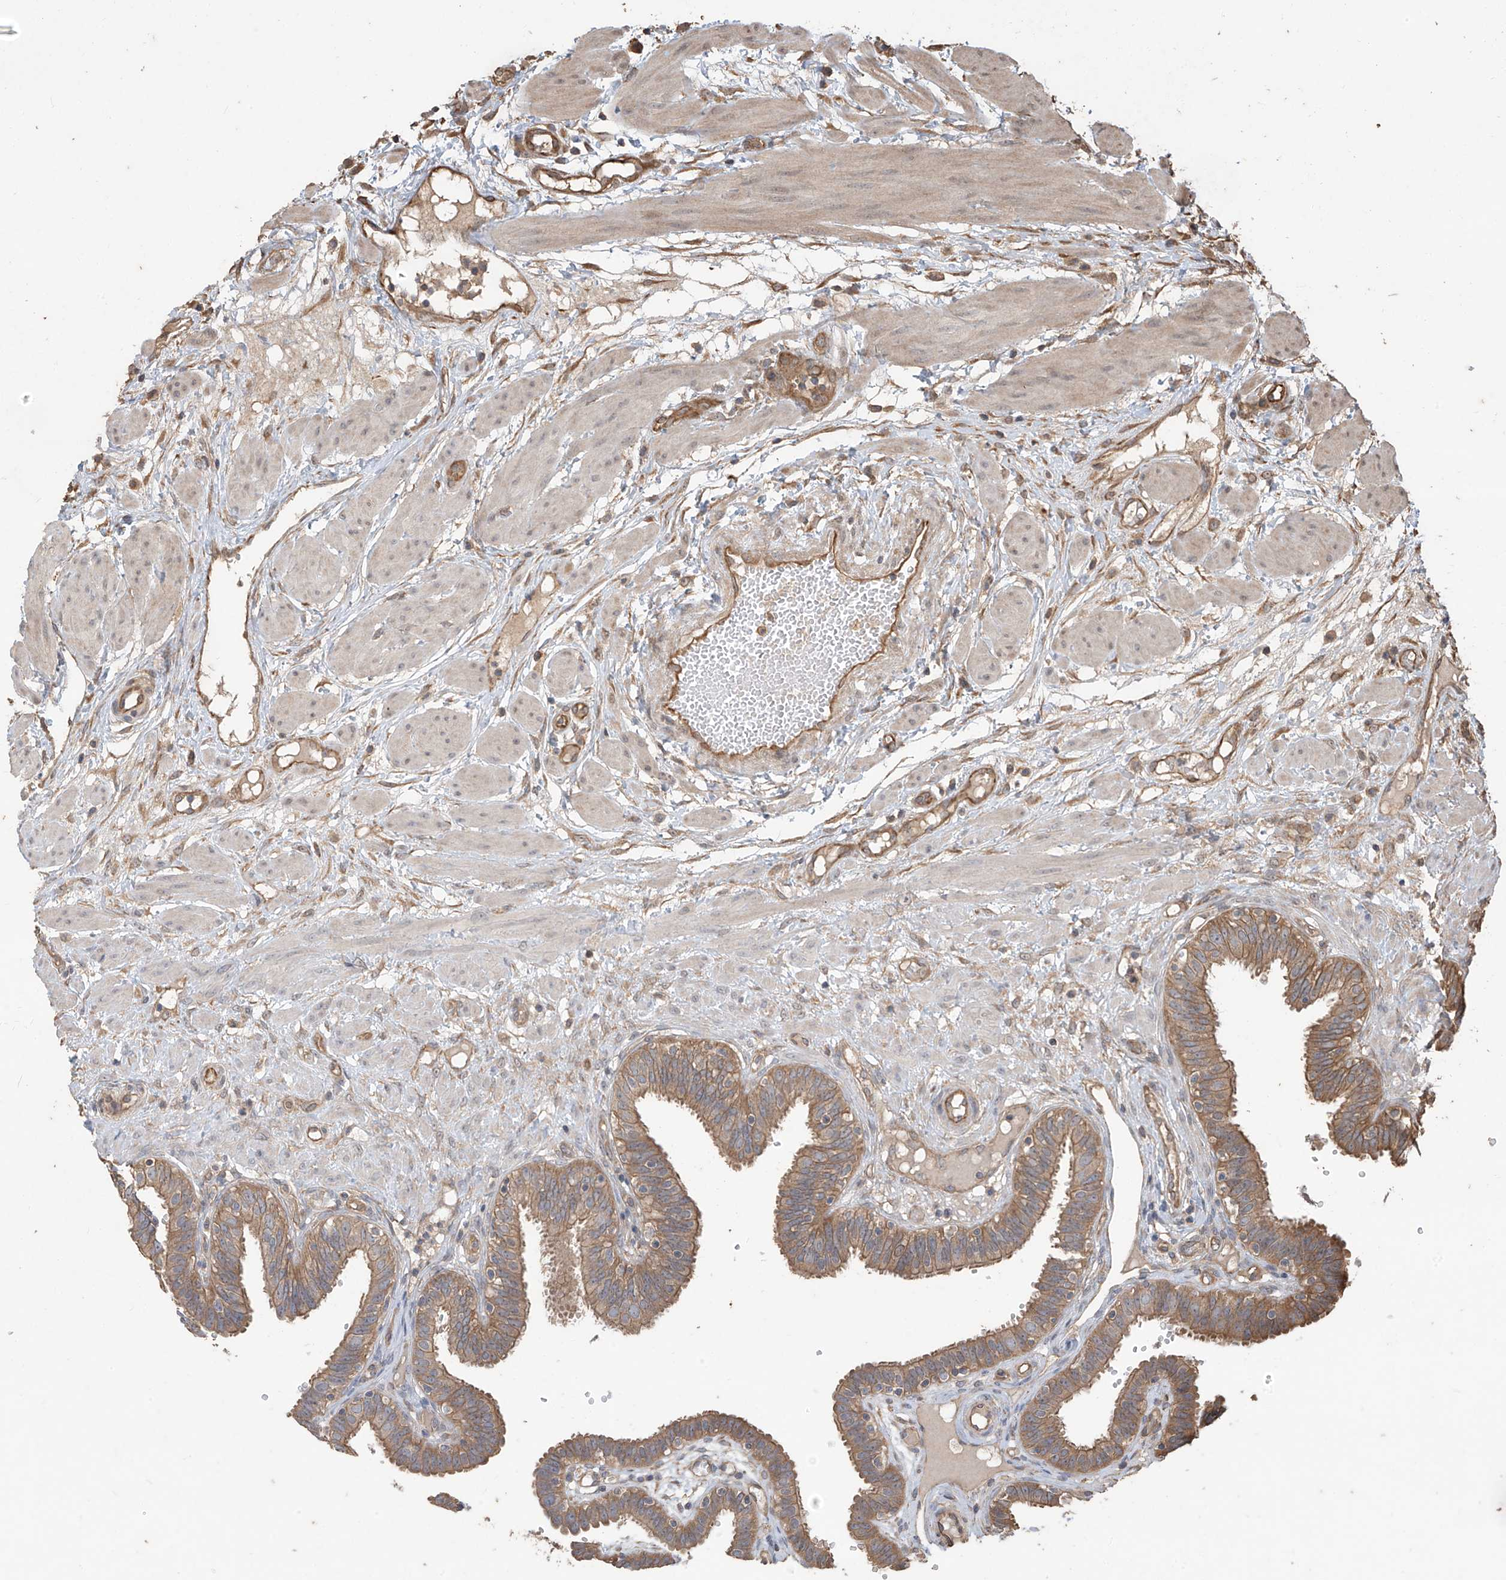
{"staining": {"intensity": "moderate", "quantity": ">75%", "location": "cytoplasmic/membranous"}, "tissue": "fallopian tube", "cell_type": "Glandular cells", "image_type": "normal", "snomed": [{"axis": "morphology", "description": "Normal tissue, NOS"}, {"axis": "topography", "description": "Fallopian tube"}, {"axis": "topography", "description": "Placenta"}], "caption": "High-power microscopy captured an immunohistochemistry (IHC) histopathology image of normal fallopian tube, revealing moderate cytoplasmic/membranous positivity in approximately >75% of glandular cells.", "gene": "AGBL5", "patient": {"sex": "female", "age": 32}}